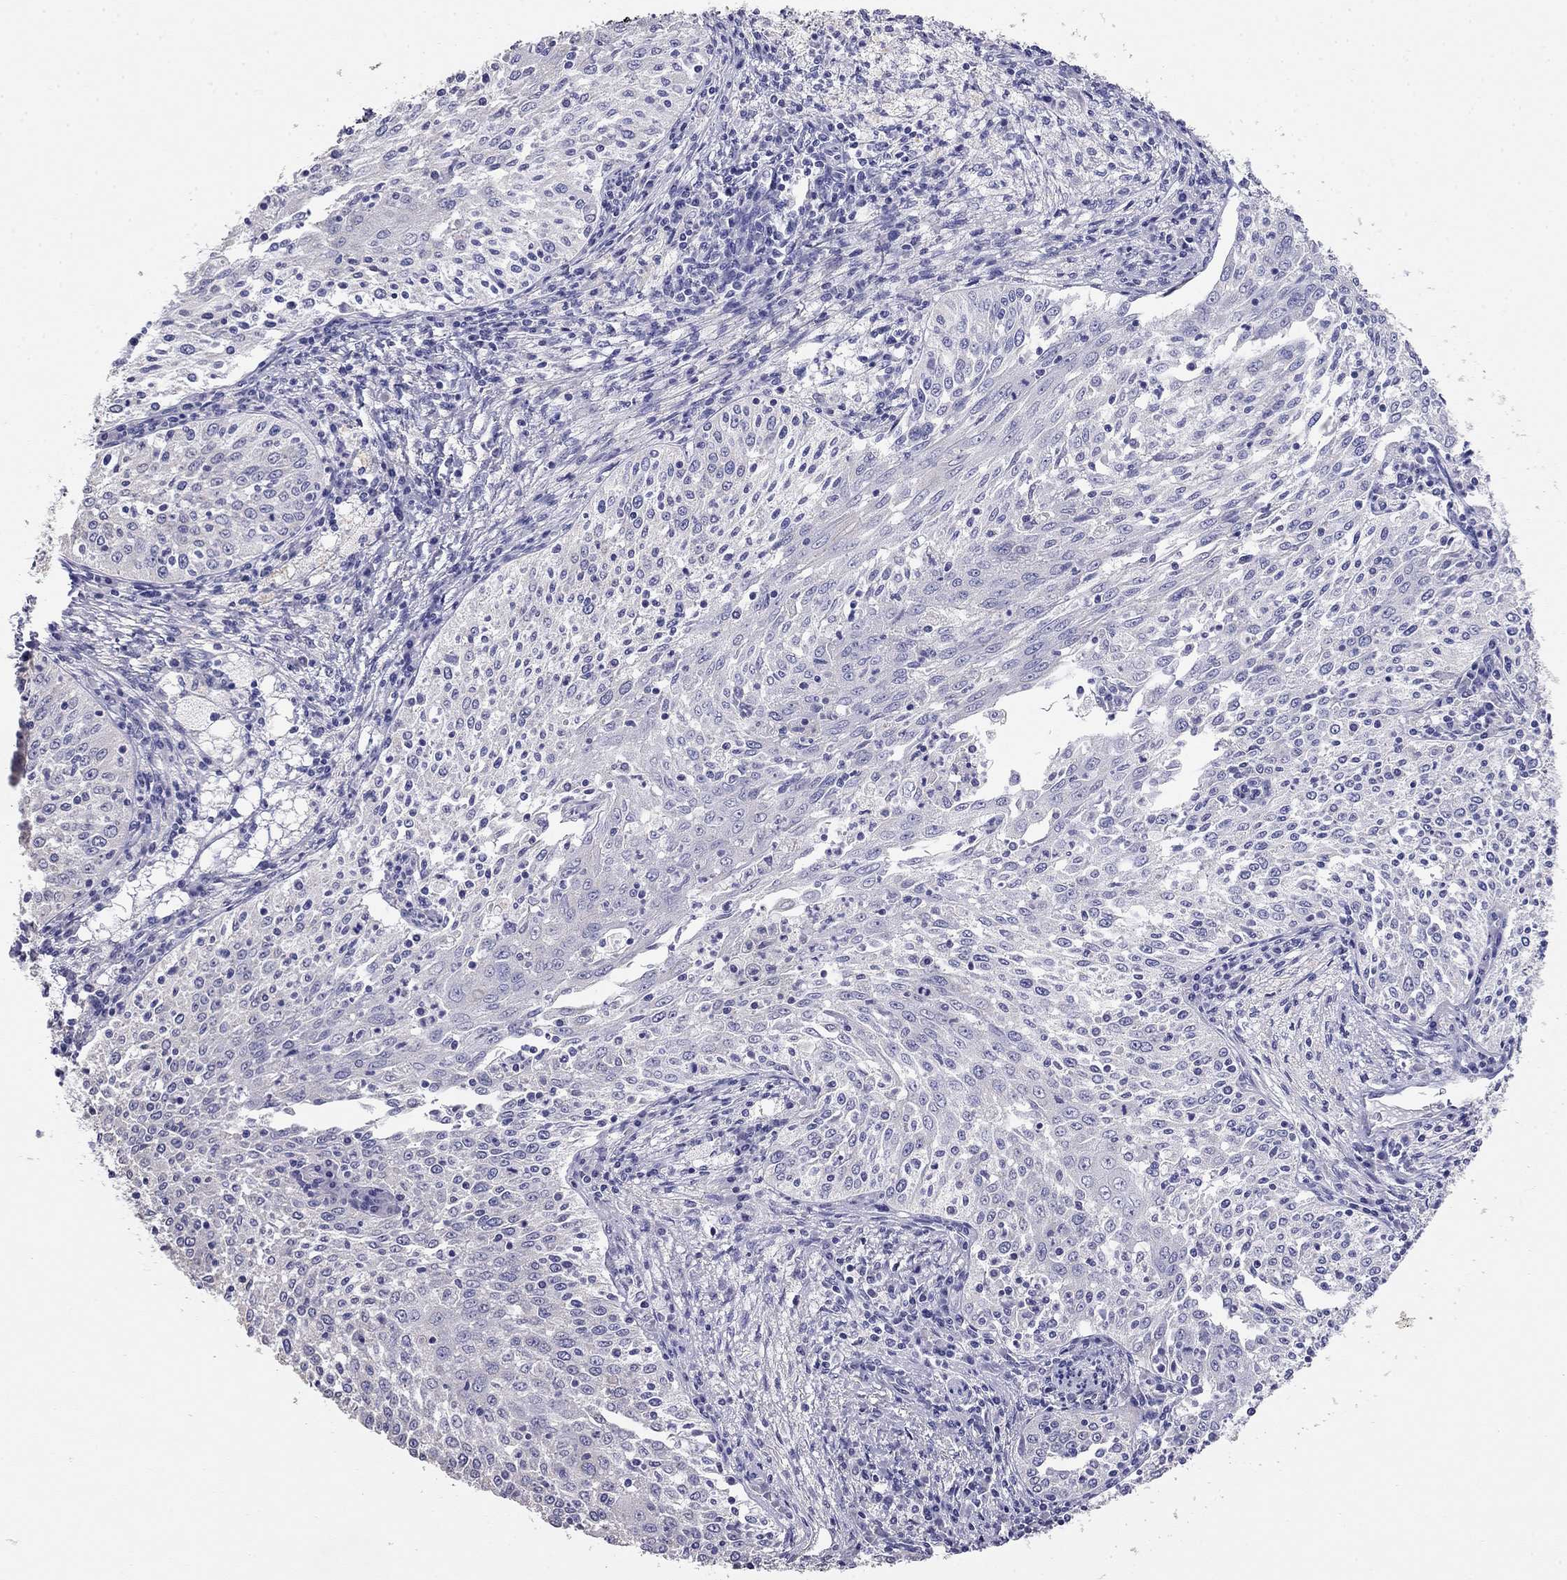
{"staining": {"intensity": "negative", "quantity": "none", "location": "none"}, "tissue": "cervical cancer", "cell_type": "Tumor cells", "image_type": "cancer", "snomed": [{"axis": "morphology", "description": "Squamous cell carcinoma, NOS"}, {"axis": "topography", "description": "Cervix"}], "caption": "Tumor cells are negative for brown protein staining in cervical cancer (squamous cell carcinoma).", "gene": "LY6H", "patient": {"sex": "female", "age": 41}}